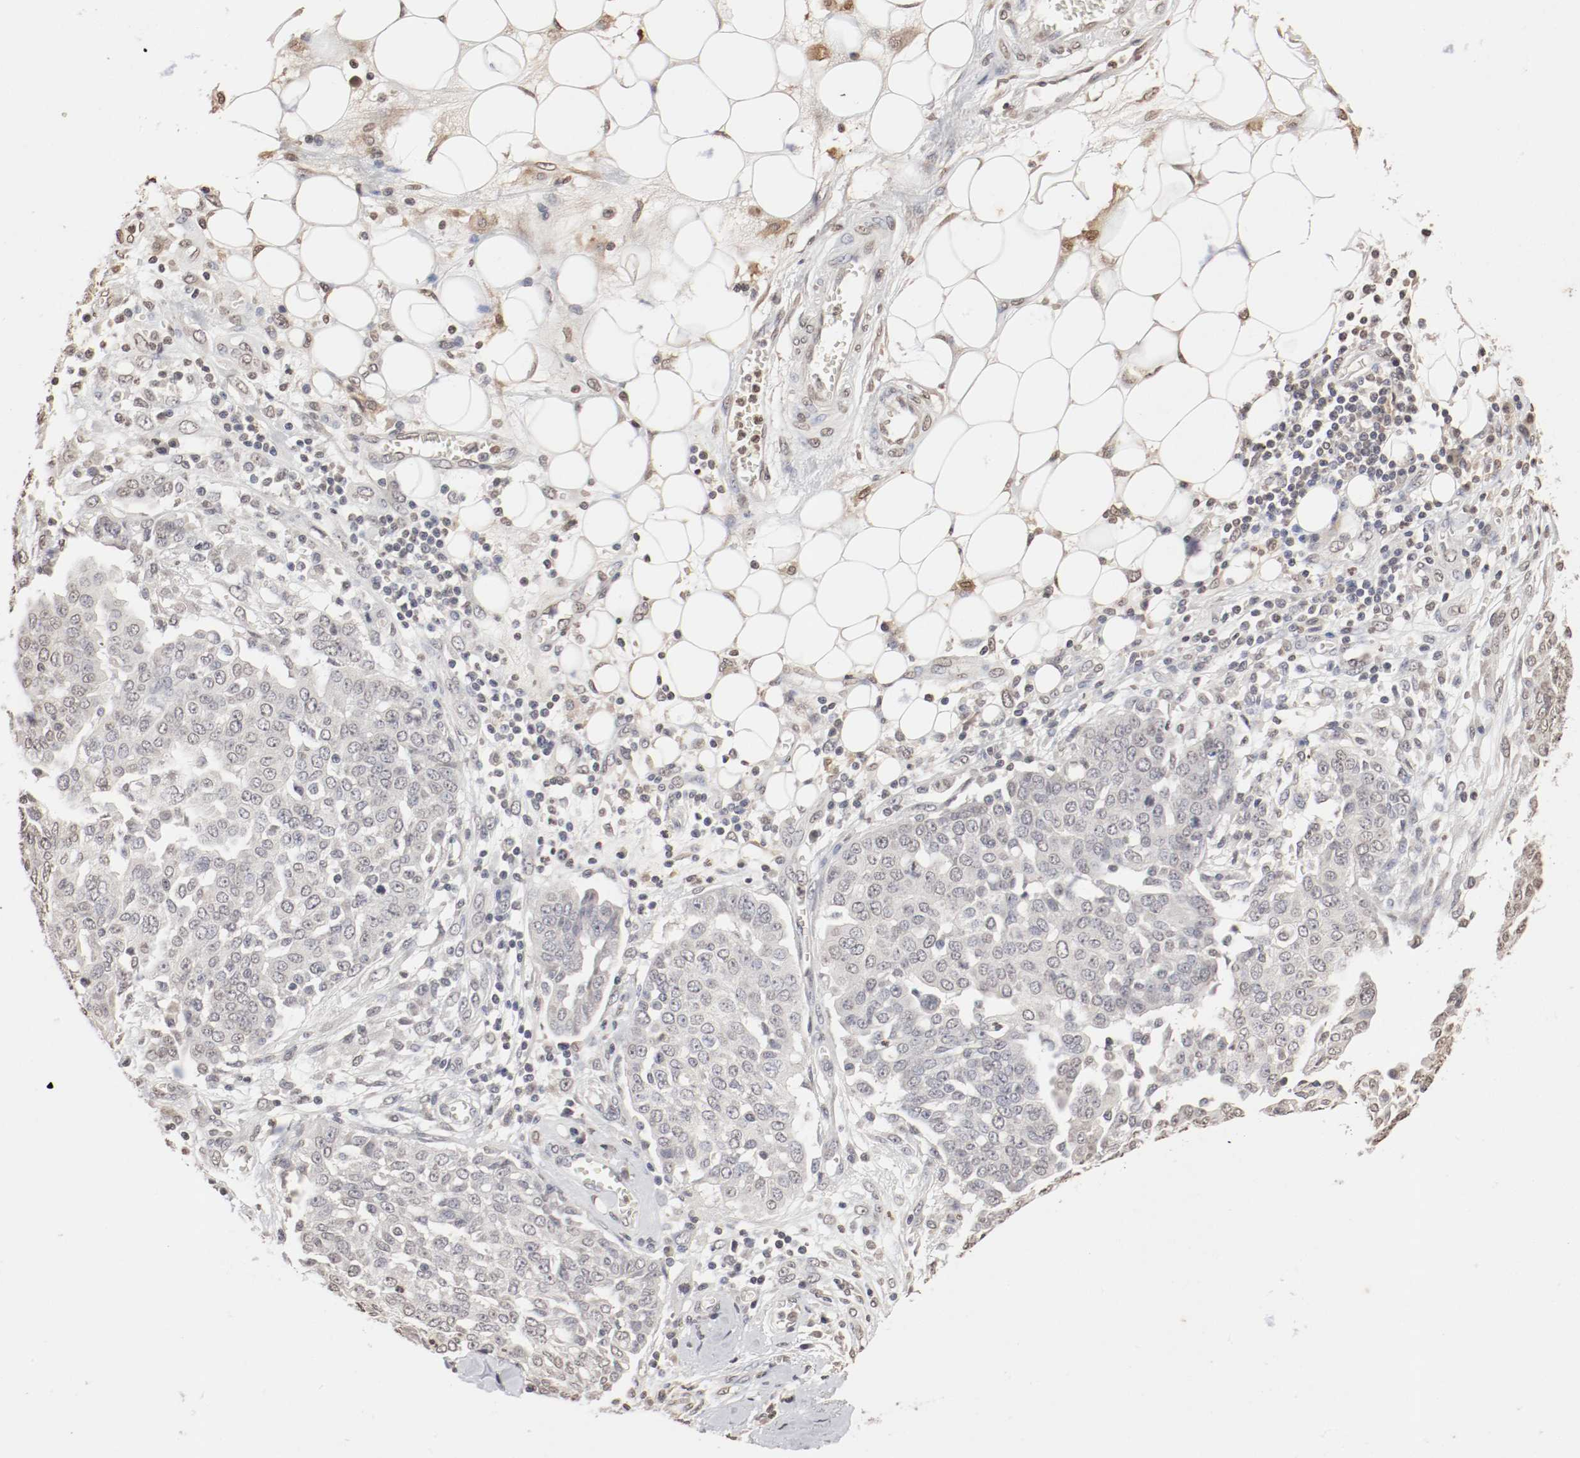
{"staining": {"intensity": "negative", "quantity": "none", "location": "none"}, "tissue": "ovarian cancer", "cell_type": "Tumor cells", "image_type": "cancer", "snomed": [{"axis": "morphology", "description": "Cystadenocarcinoma, serous, NOS"}, {"axis": "topography", "description": "Soft tissue"}, {"axis": "topography", "description": "Ovary"}], "caption": "Immunohistochemistry (IHC) micrograph of neoplastic tissue: human ovarian cancer stained with DAB (3,3'-diaminobenzidine) exhibits no significant protein expression in tumor cells.", "gene": "WASL", "patient": {"sex": "female", "age": 57}}